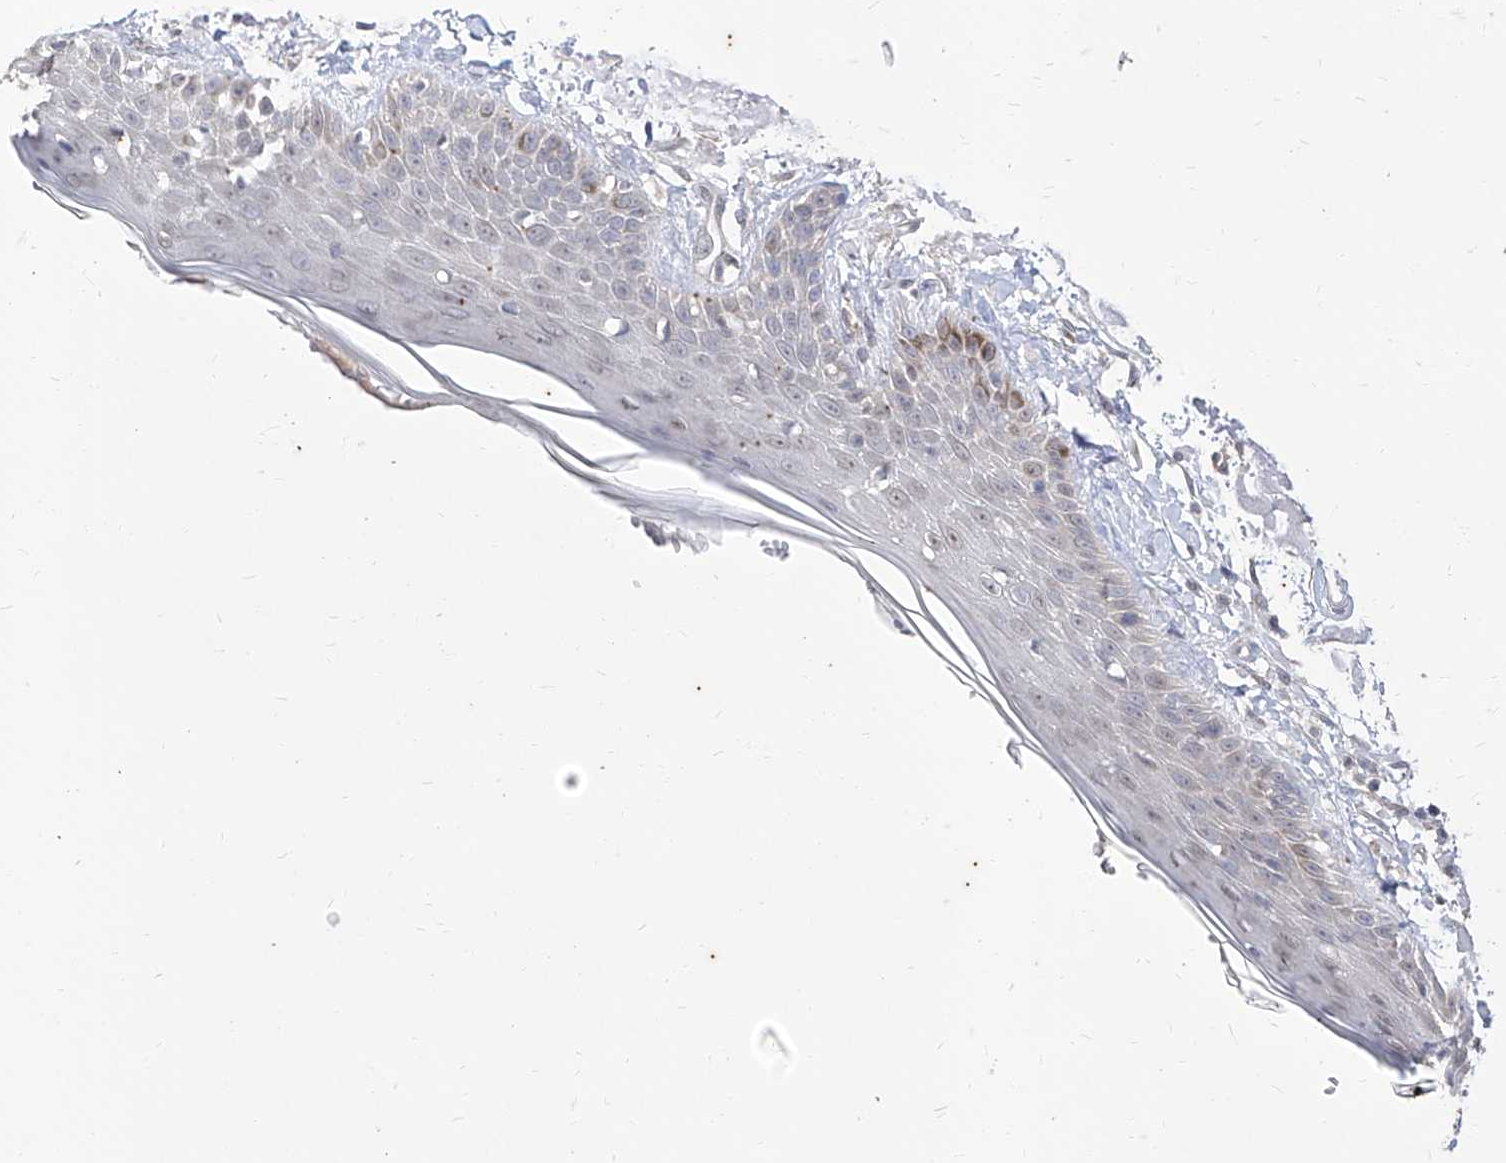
{"staining": {"intensity": "negative", "quantity": "none", "location": "none"}, "tissue": "skin", "cell_type": "Fibroblasts", "image_type": "normal", "snomed": [{"axis": "morphology", "description": "Normal tissue, NOS"}, {"axis": "topography", "description": "Skin"}, {"axis": "topography", "description": "Skeletal muscle"}], "caption": "Immunohistochemistry of unremarkable human skin exhibits no positivity in fibroblasts. (Immunohistochemistry (ihc), brightfield microscopy, high magnification).", "gene": "PHF20L1", "patient": {"sex": "male", "age": 83}}